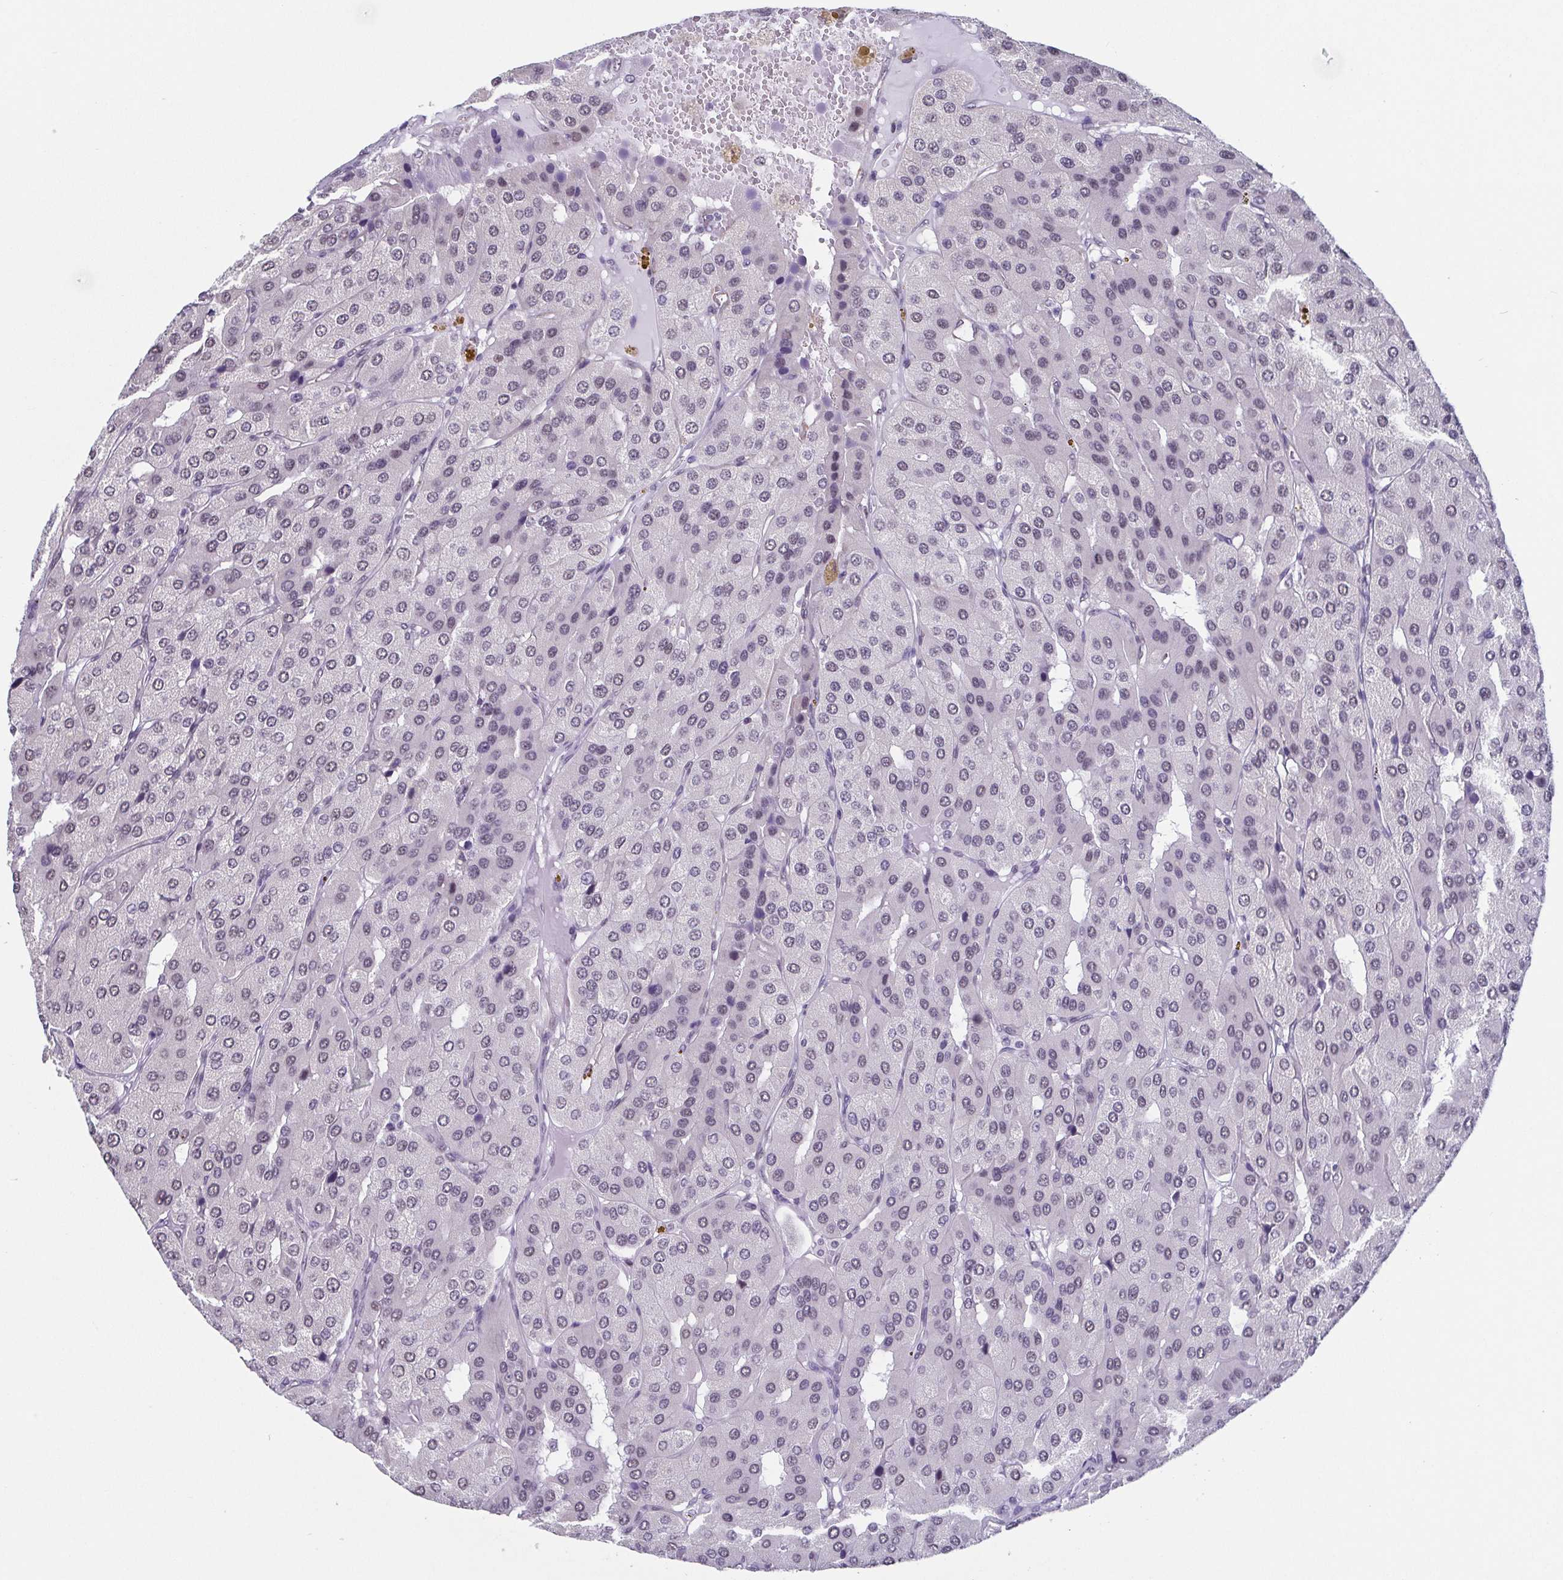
{"staining": {"intensity": "negative", "quantity": "none", "location": "none"}, "tissue": "parathyroid gland", "cell_type": "Glandular cells", "image_type": "normal", "snomed": [{"axis": "morphology", "description": "Normal tissue, NOS"}, {"axis": "morphology", "description": "Adenoma, NOS"}, {"axis": "topography", "description": "Parathyroid gland"}], "caption": "Immunohistochemistry histopathology image of normal parathyroid gland stained for a protein (brown), which exhibits no expression in glandular cells. (DAB (3,3'-diaminobenzidine) immunohistochemistry, high magnification).", "gene": "TMEM92", "patient": {"sex": "female", "age": 86}}